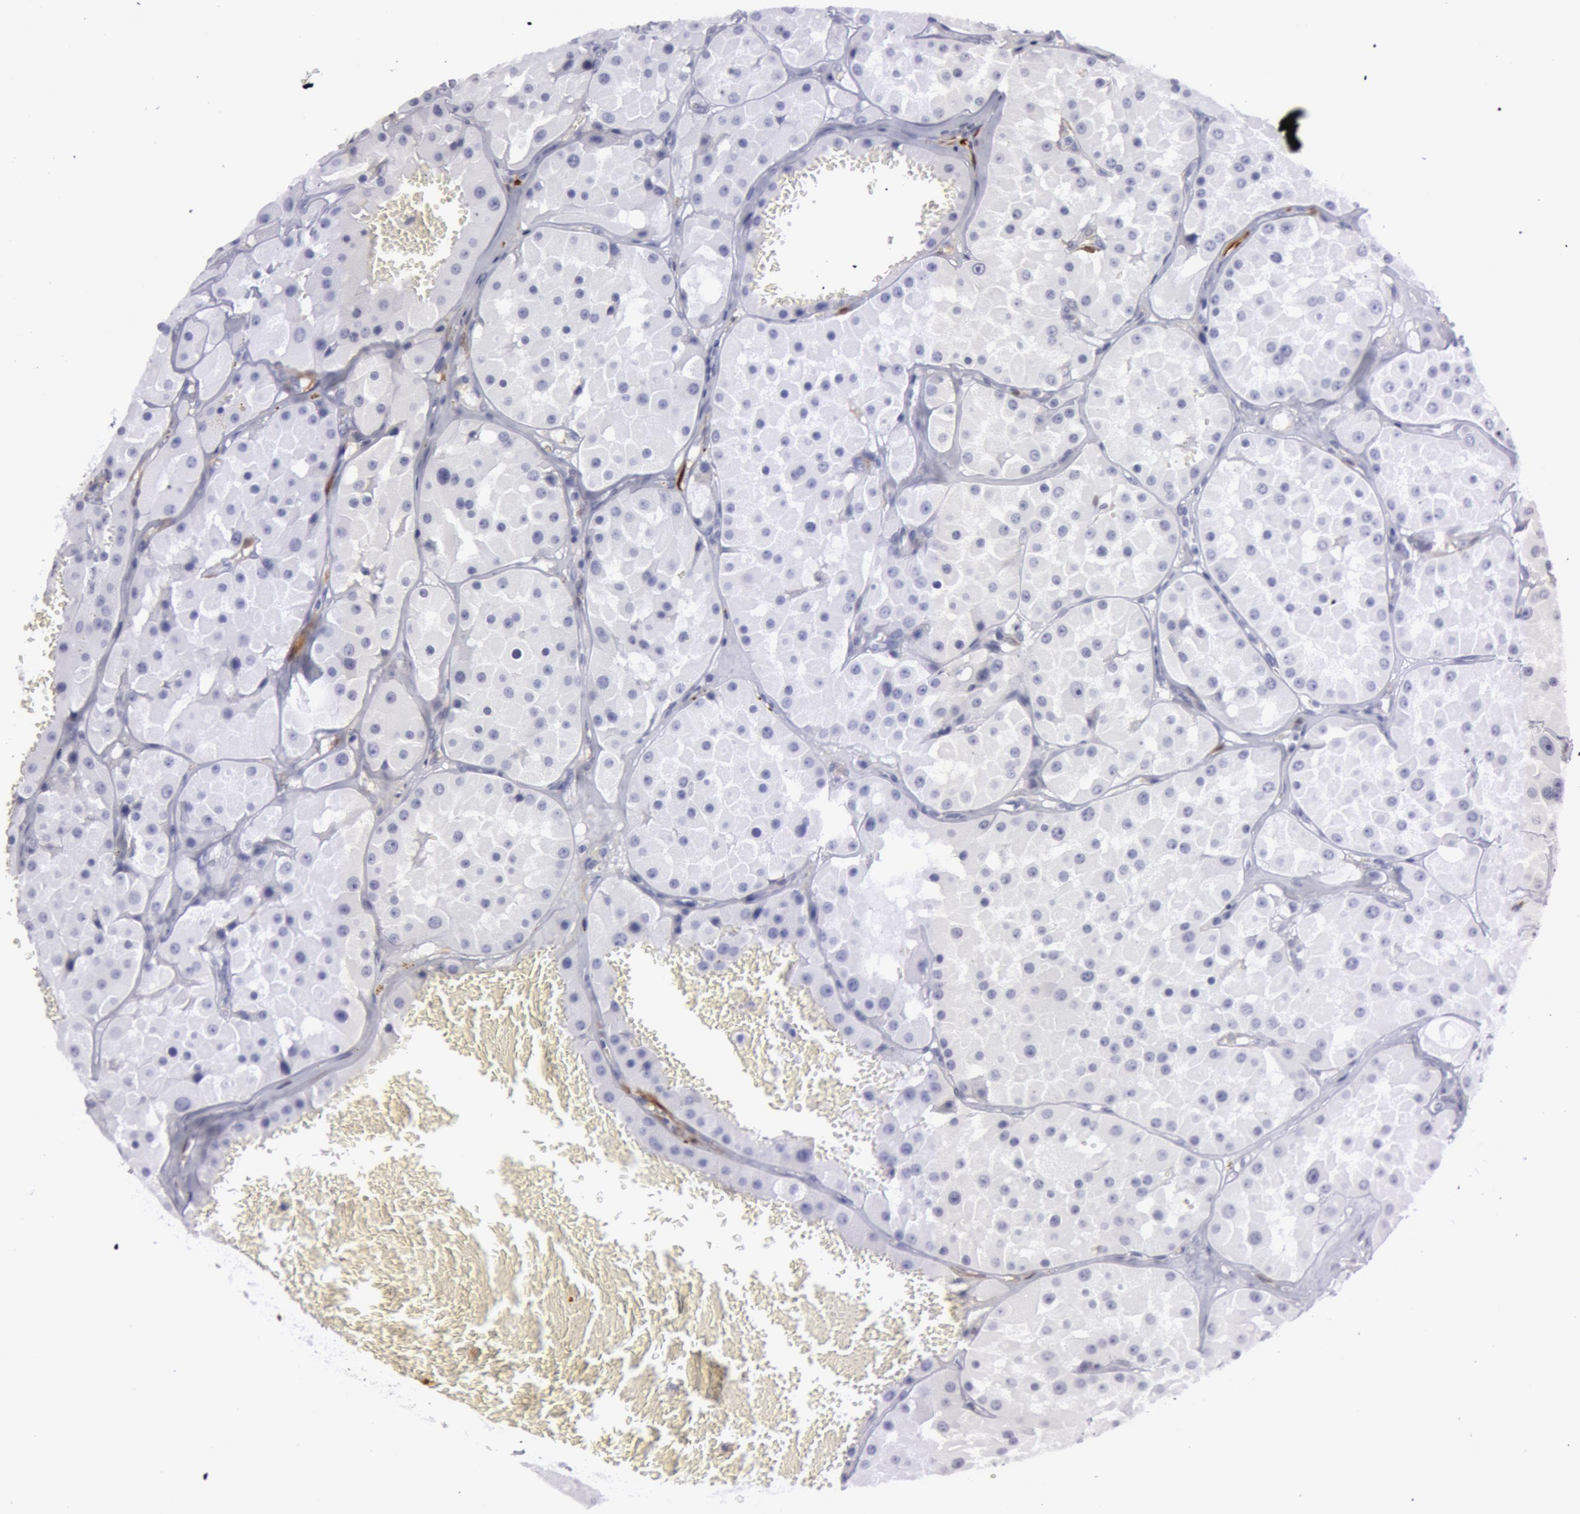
{"staining": {"intensity": "negative", "quantity": "none", "location": "none"}, "tissue": "renal cancer", "cell_type": "Tumor cells", "image_type": "cancer", "snomed": [{"axis": "morphology", "description": "Adenocarcinoma, uncertain malignant potential"}, {"axis": "topography", "description": "Kidney"}], "caption": "Immunohistochemistry (IHC) photomicrograph of renal cancer (adenocarcinoma,  uncertain malignant potential) stained for a protein (brown), which demonstrates no expression in tumor cells.", "gene": "TAGLN", "patient": {"sex": "male", "age": 63}}